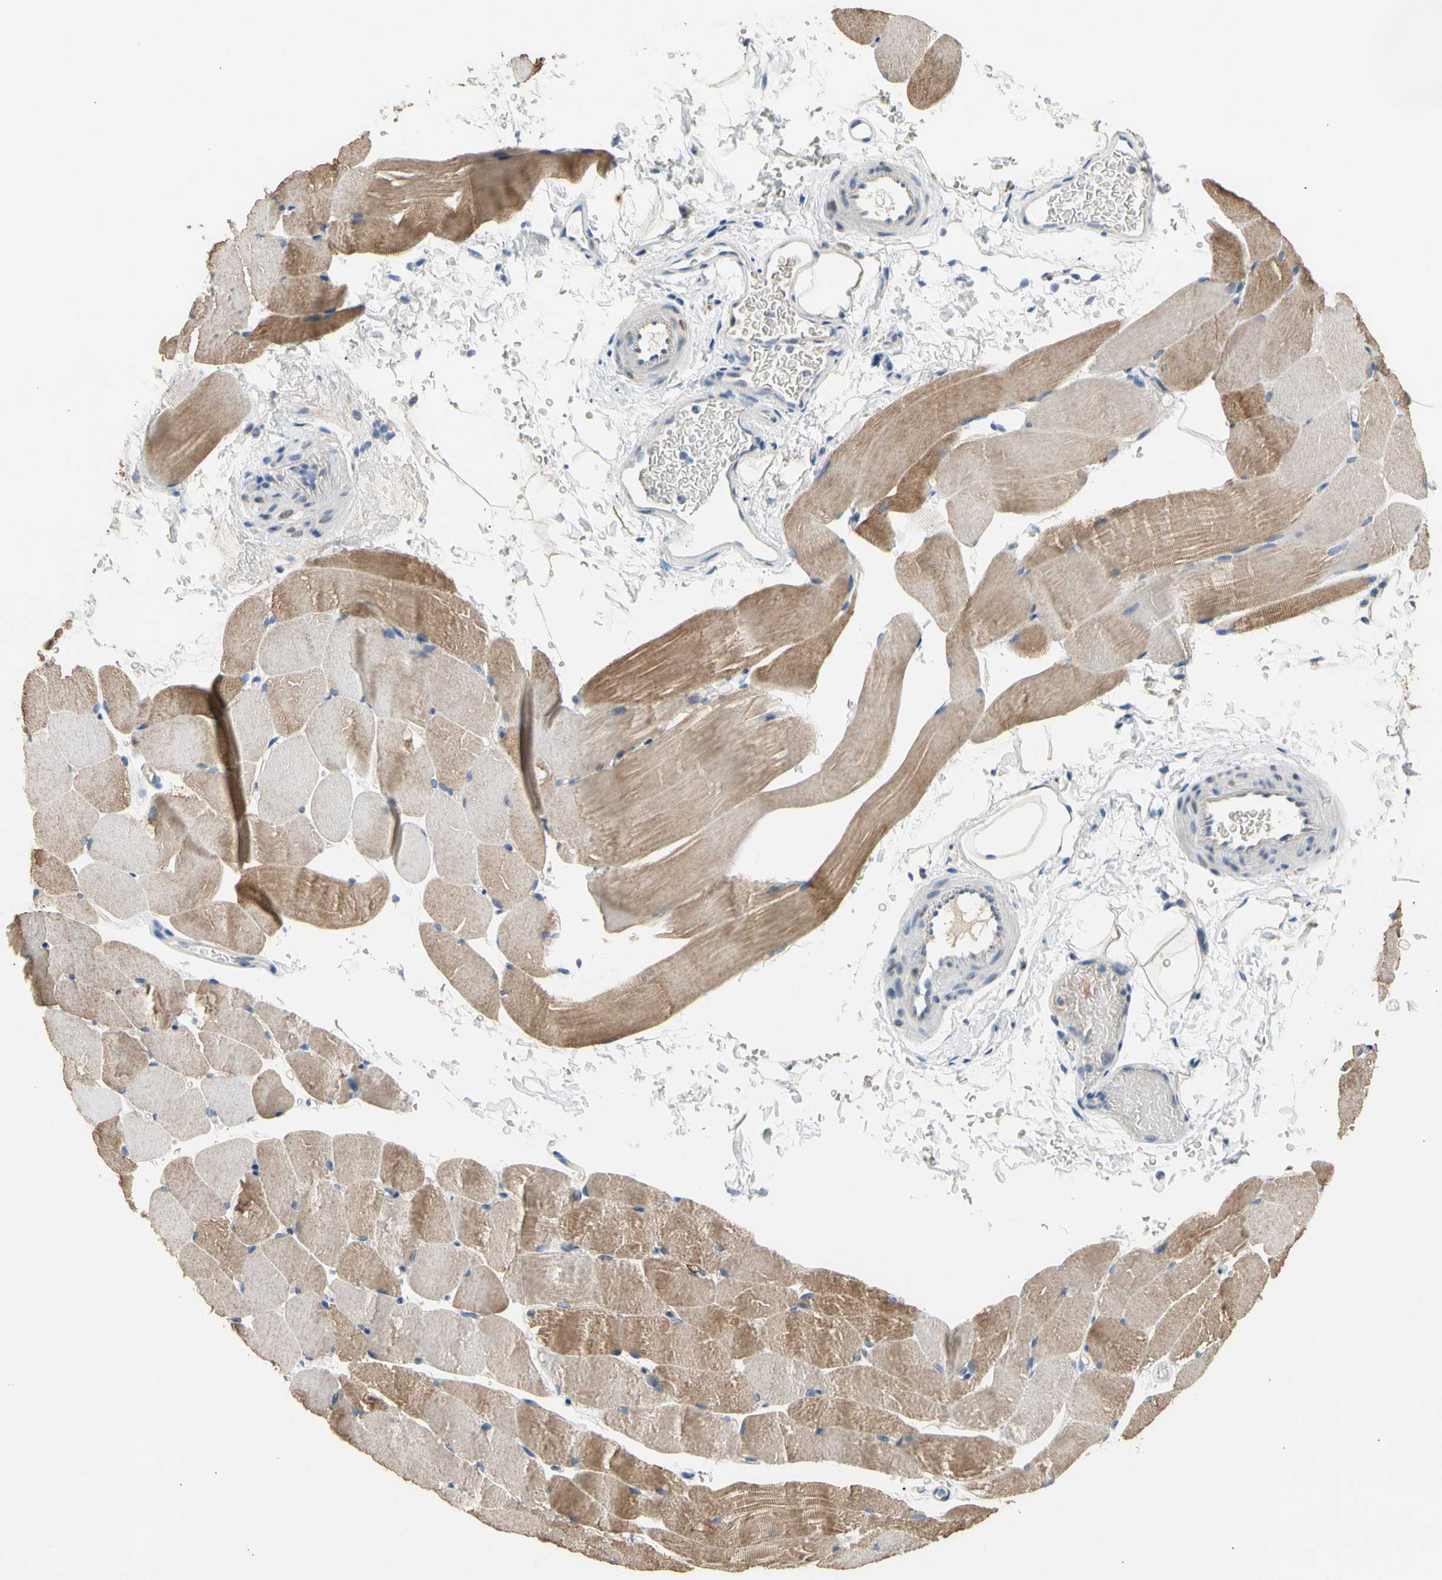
{"staining": {"intensity": "moderate", "quantity": ">75%", "location": "cytoplasmic/membranous"}, "tissue": "skeletal muscle", "cell_type": "Myocytes", "image_type": "normal", "snomed": [{"axis": "morphology", "description": "Normal tissue, NOS"}, {"axis": "topography", "description": "Skeletal muscle"}, {"axis": "topography", "description": "Parathyroid gland"}], "caption": "The histopathology image demonstrates a brown stain indicating the presence of a protein in the cytoplasmic/membranous of myocytes in skeletal muscle.", "gene": "CA14", "patient": {"sex": "female", "age": 37}}